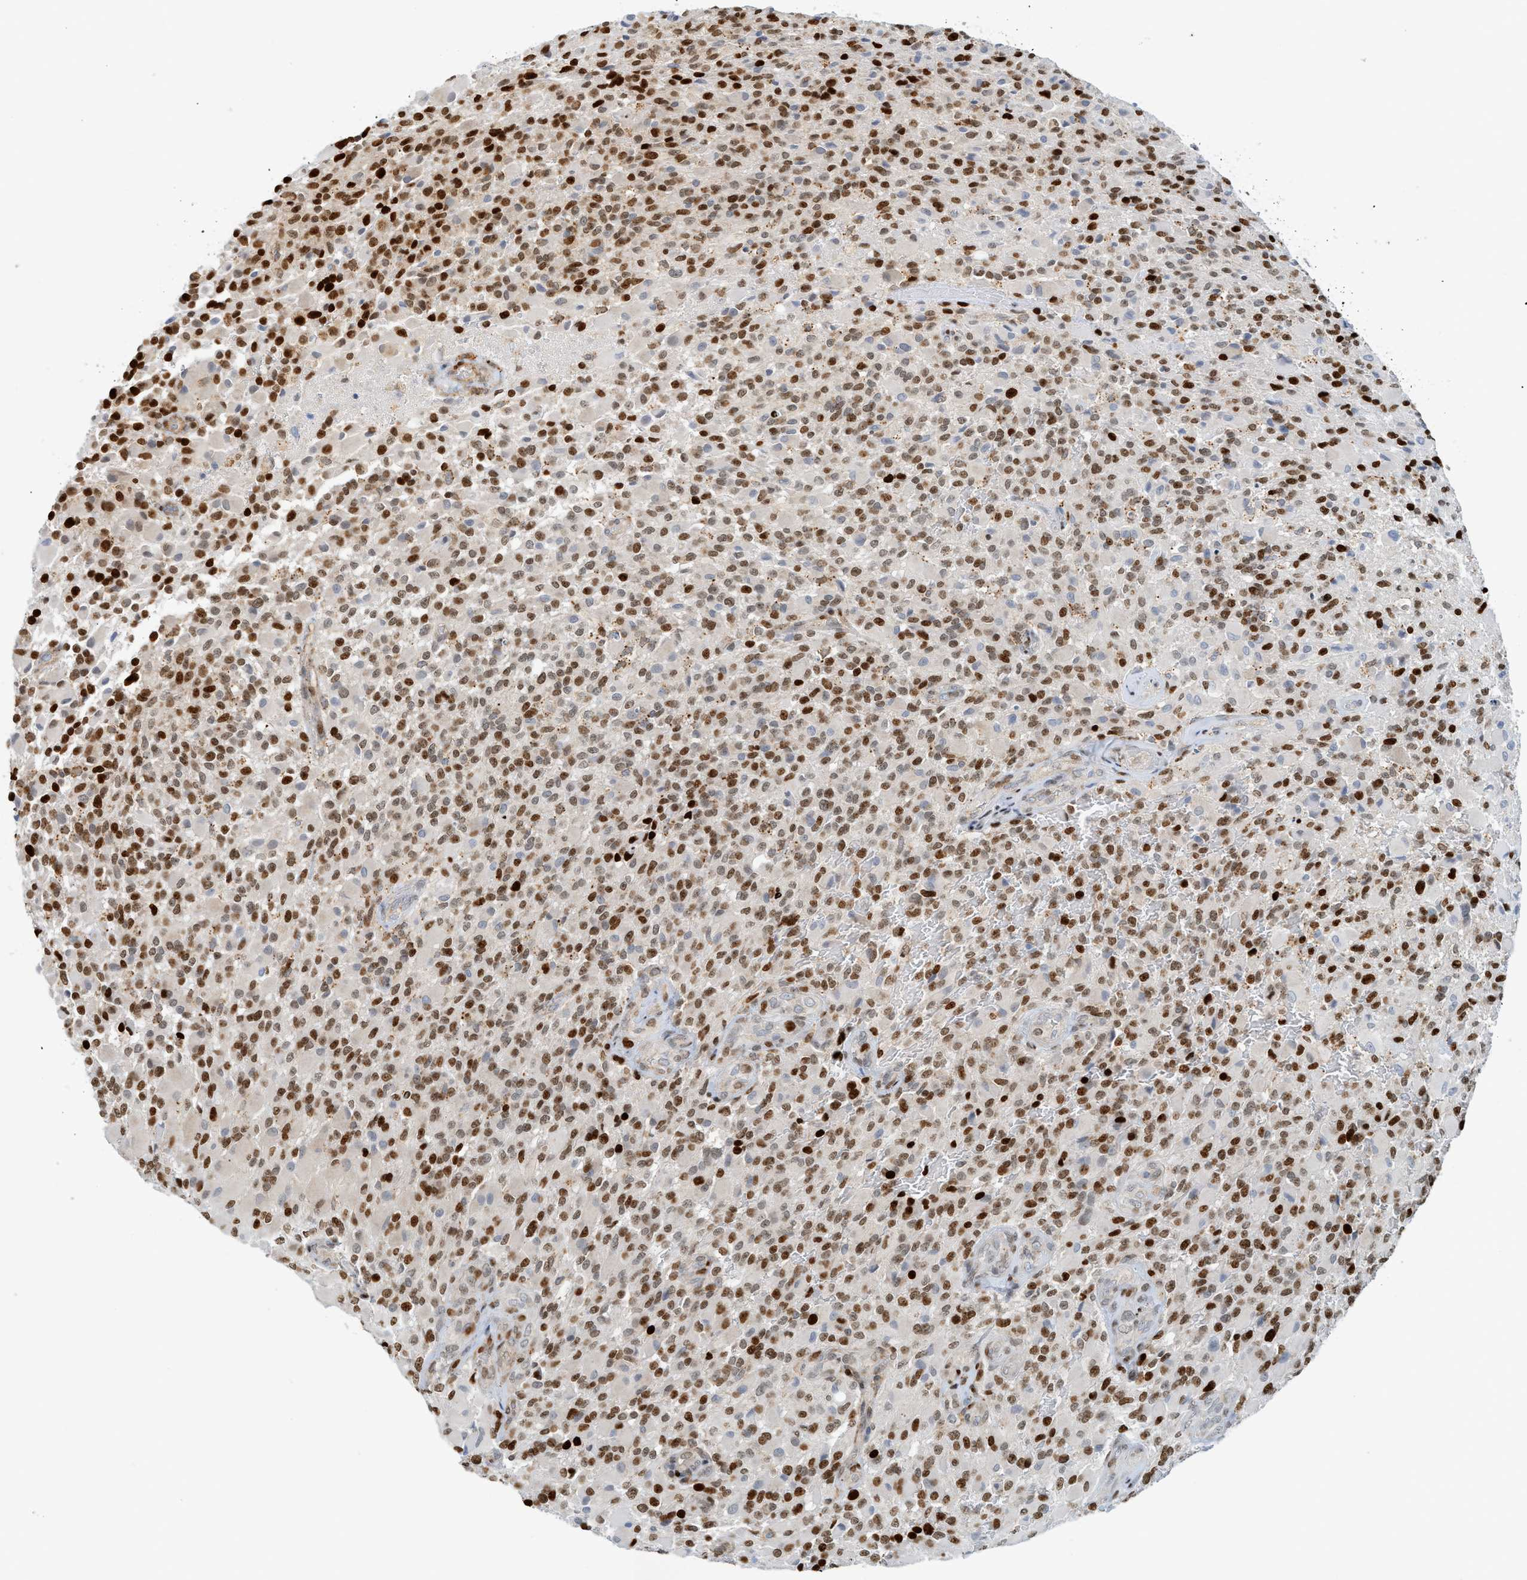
{"staining": {"intensity": "strong", "quantity": ">75%", "location": "nuclear"}, "tissue": "glioma", "cell_type": "Tumor cells", "image_type": "cancer", "snomed": [{"axis": "morphology", "description": "Glioma, malignant, High grade"}, {"axis": "topography", "description": "Brain"}], "caption": "Protein staining of malignant glioma (high-grade) tissue displays strong nuclear positivity in about >75% of tumor cells.", "gene": "SH3D19", "patient": {"sex": "male", "age": 71}}